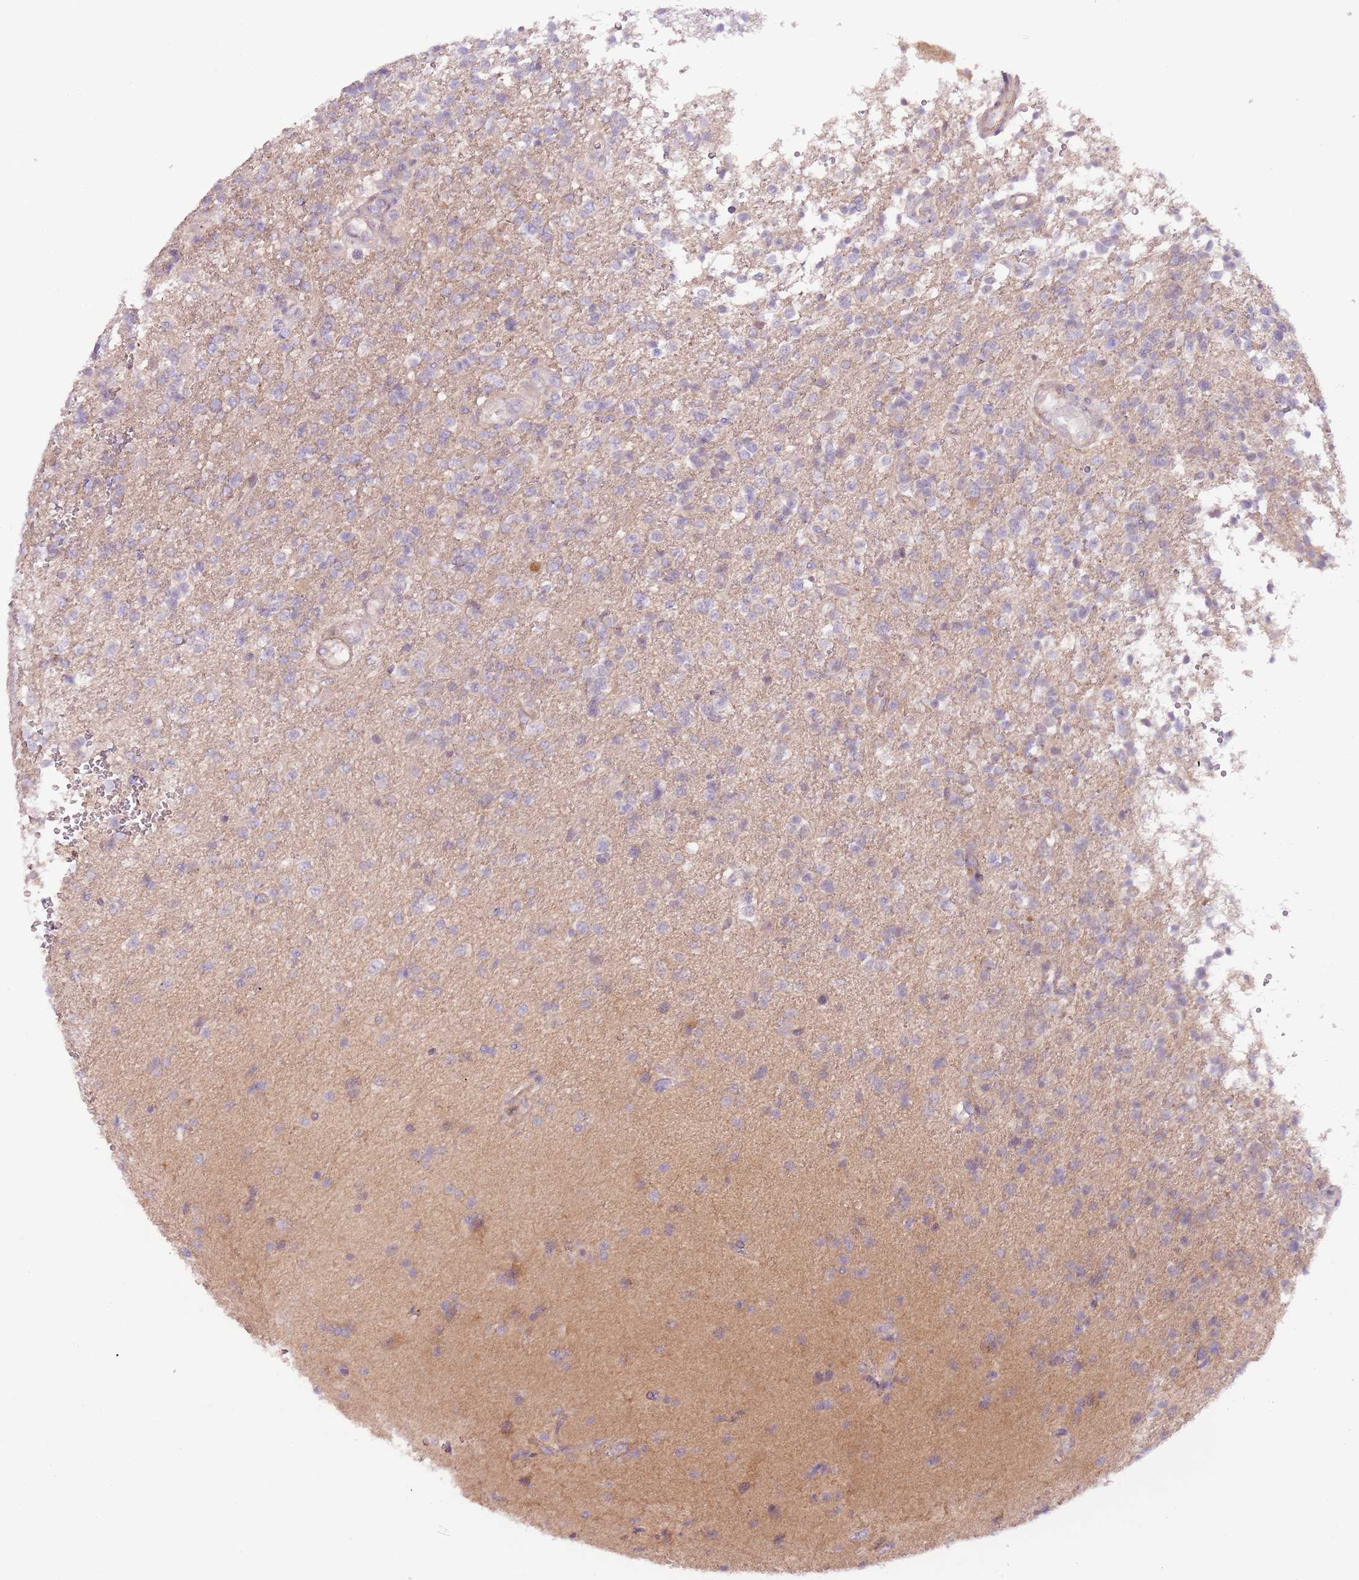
{"staining": {"intensity": "negative", "quantity": "none", "location": "none"}, "tissue": "glioma", "cell_type": "Tumor cells", "image_type": "cancer", "snomed": [{"axis": "morphology", "description": "Glioma, malignant, High grade"}, {"axis": "topography", "description": "Brain"}], "caption": "Micrograph shows no protein positivity in tumor cells of glioma tissue. (DAB immunohistochemistry visualized using brightfield microscopy, high magnification).", "gene": "MRO", "patient": {"sex": "male", "age": 56}}